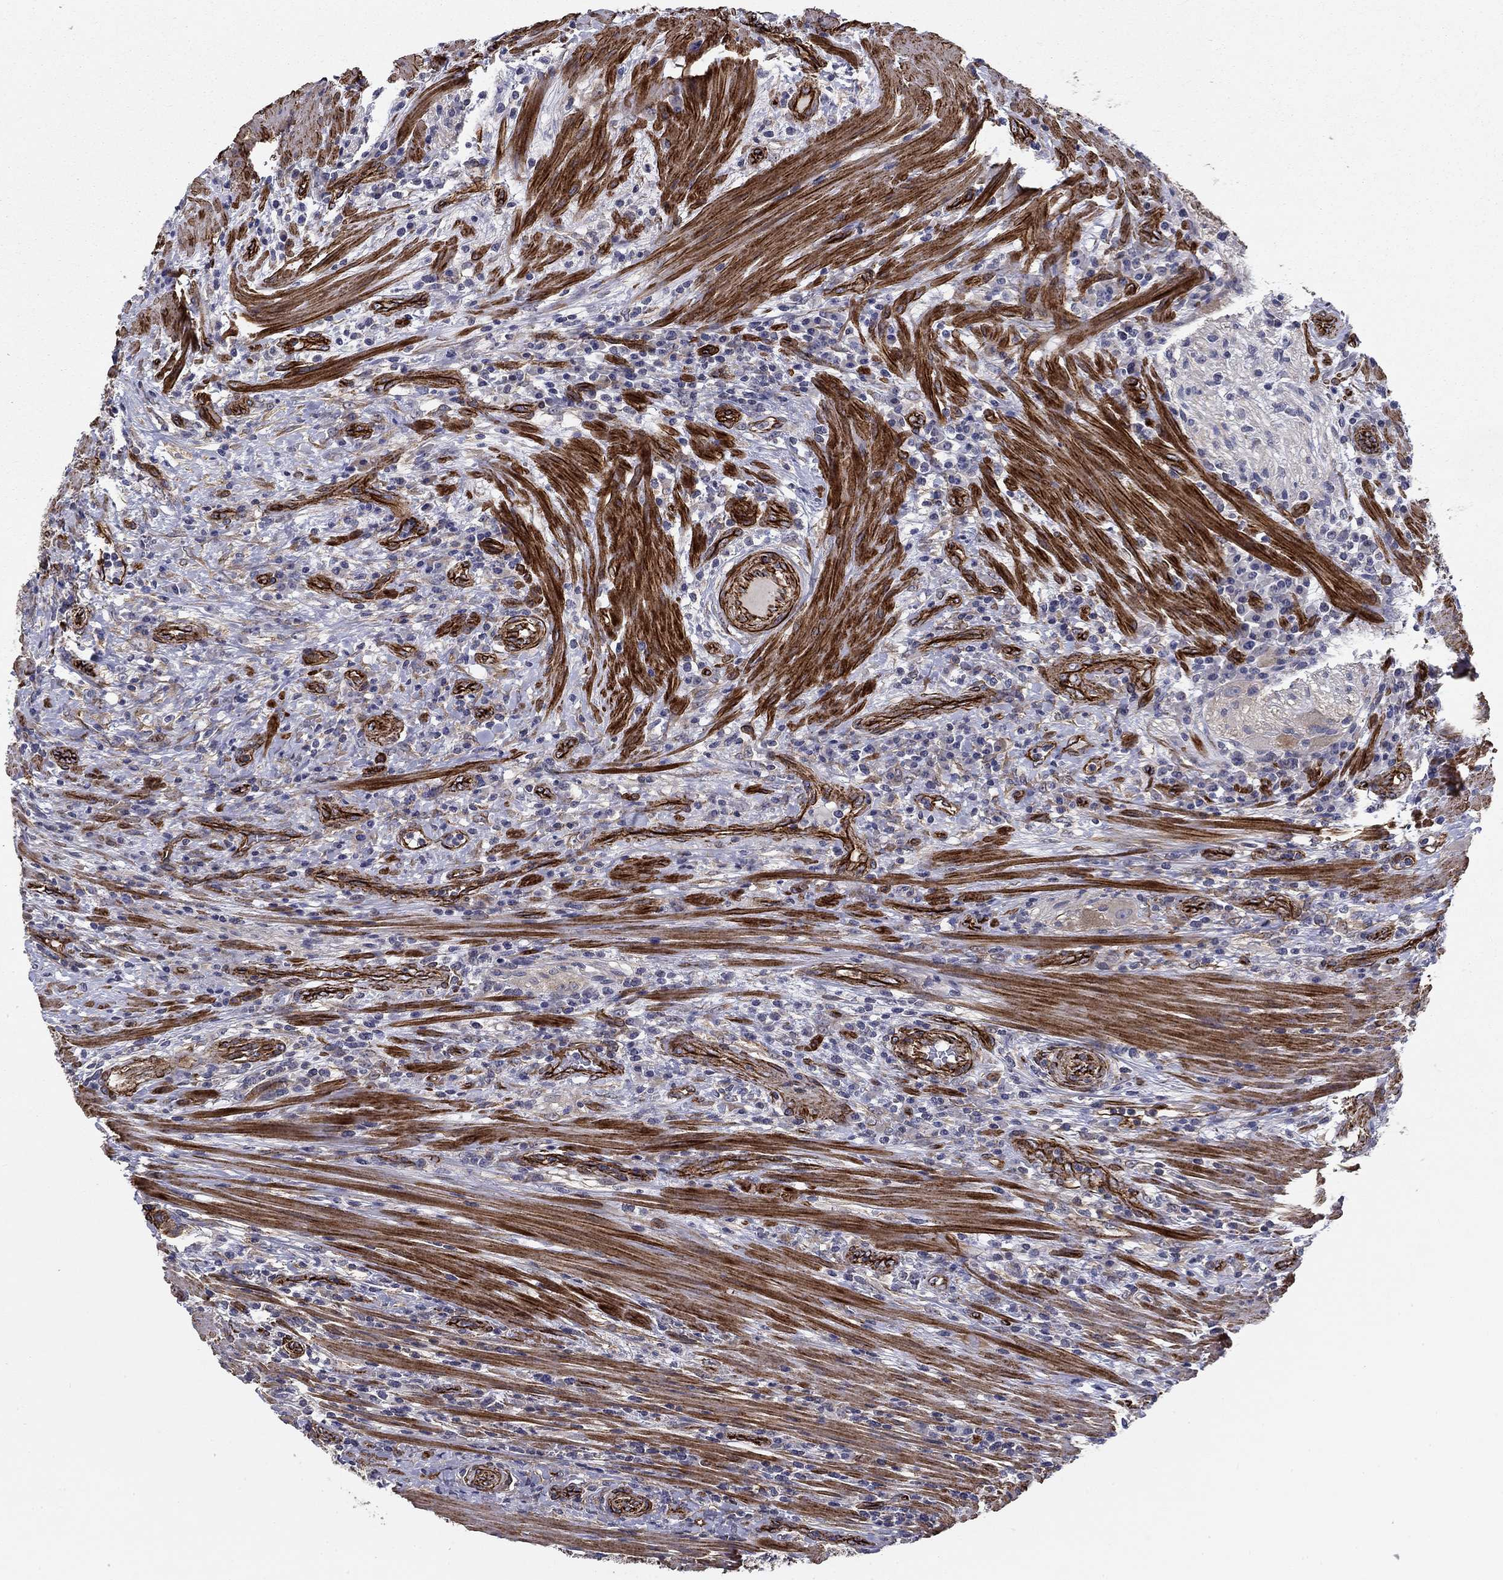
{"staining": {"intensity": "negative", "quantity": "none", "location": "none"}, "tissue": "colorectal cancer", "cell_type": "Tumor cells", "image_type": "cancer", "snomed": [{"axis": "morphology", "description": "Adenocarcinoma, NOS"}, {"axis": "topography", "description": "Colon"}], "caption": "A high-resolution histopathology image shows IHC staining of colorectal cancer, which reveals no significant positivity in tumor cells.", "gene": "SYNC", "patient": {"sex": "male", "age": 53}}